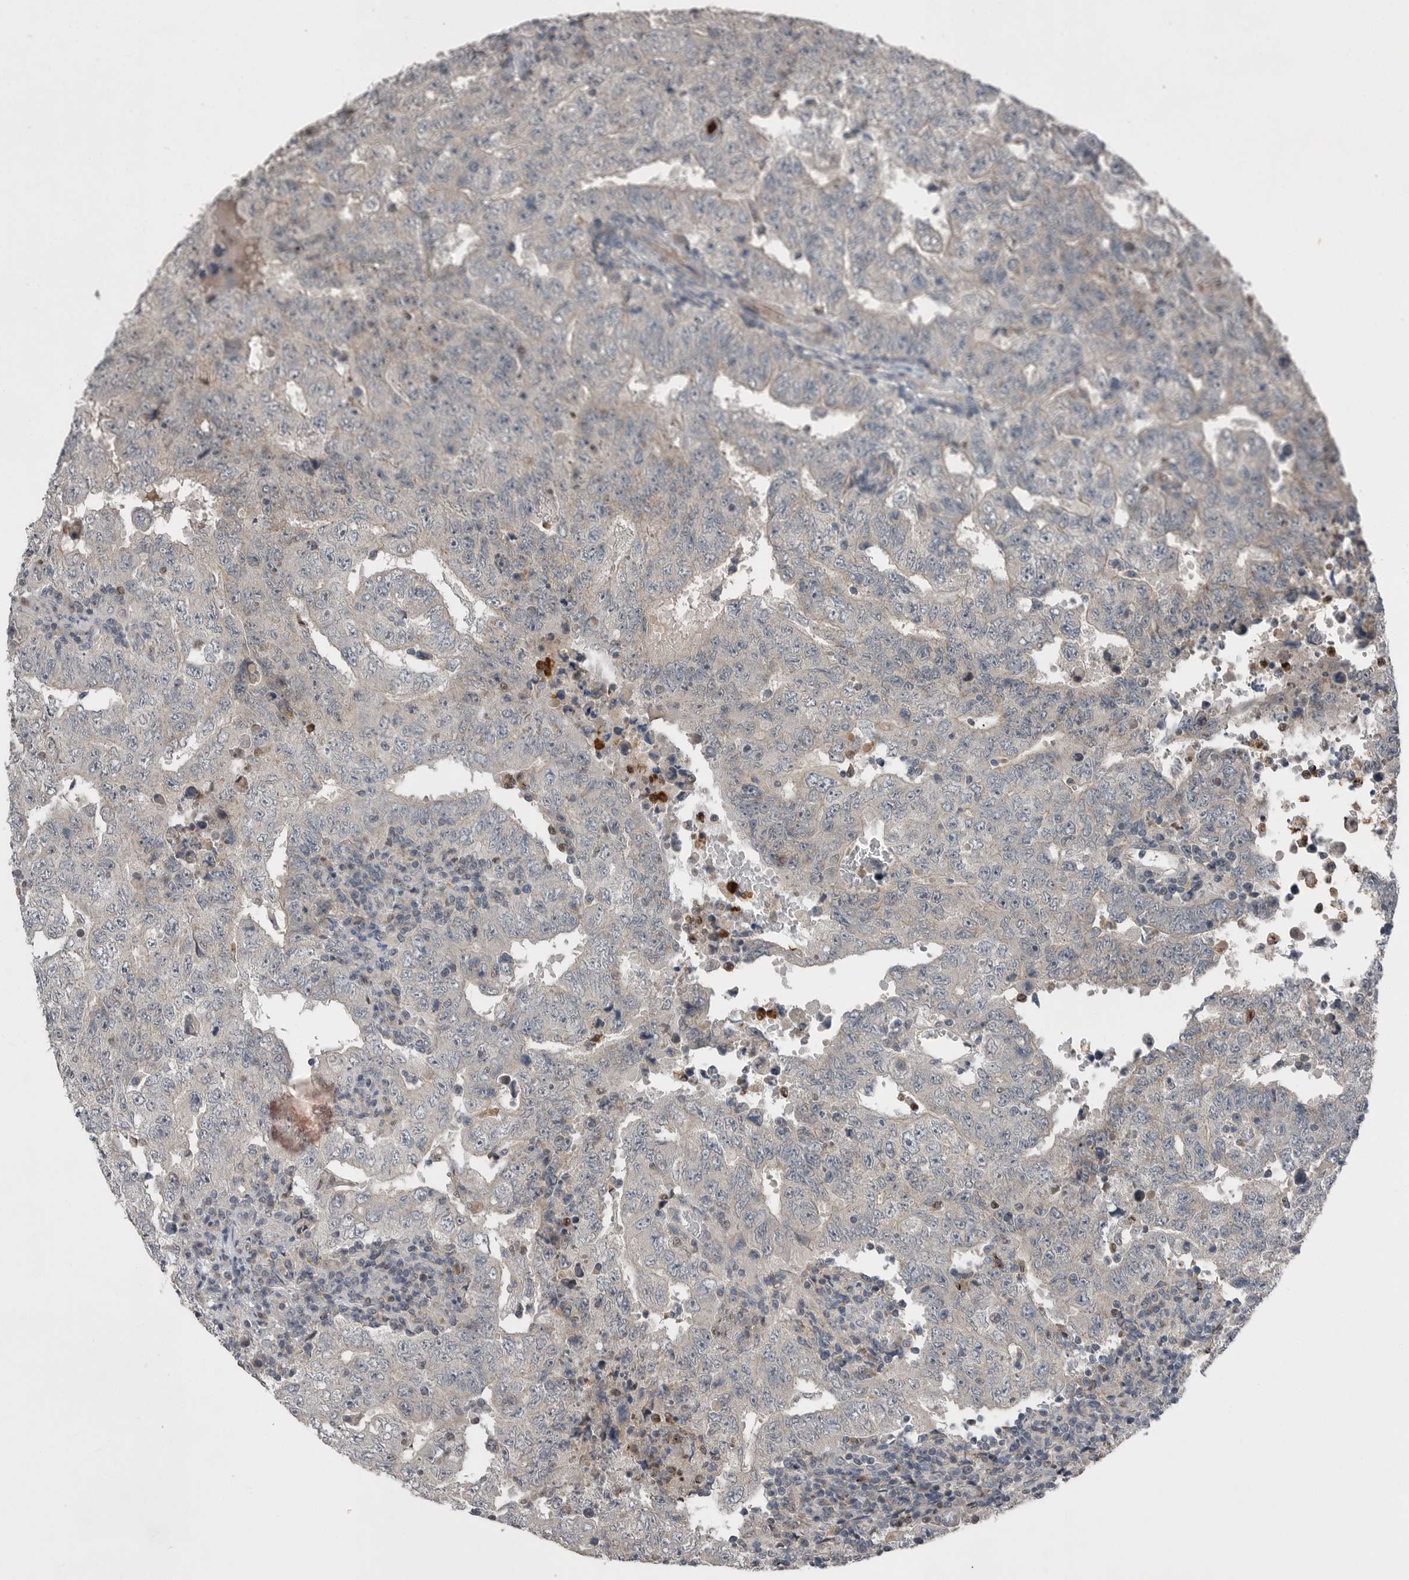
{"staining": {"intensity": "negative", "quantity": "none", "location": "none"}, "tissue": "testis cancer", "cell_type": "Tumor cells", "image_type": "cancer", "snomed": [{"axis": "morphology", "description": "Carcinoma, Embryonal, NOS"}, {"axis": "topography", "description": "Testis"}], "caption": "Tumor cells are negative for brown protein staining in testis cancer (embryonal carcinoma).", "gene": "SCP2", "patient": {"sex": "male", "age": 26}}